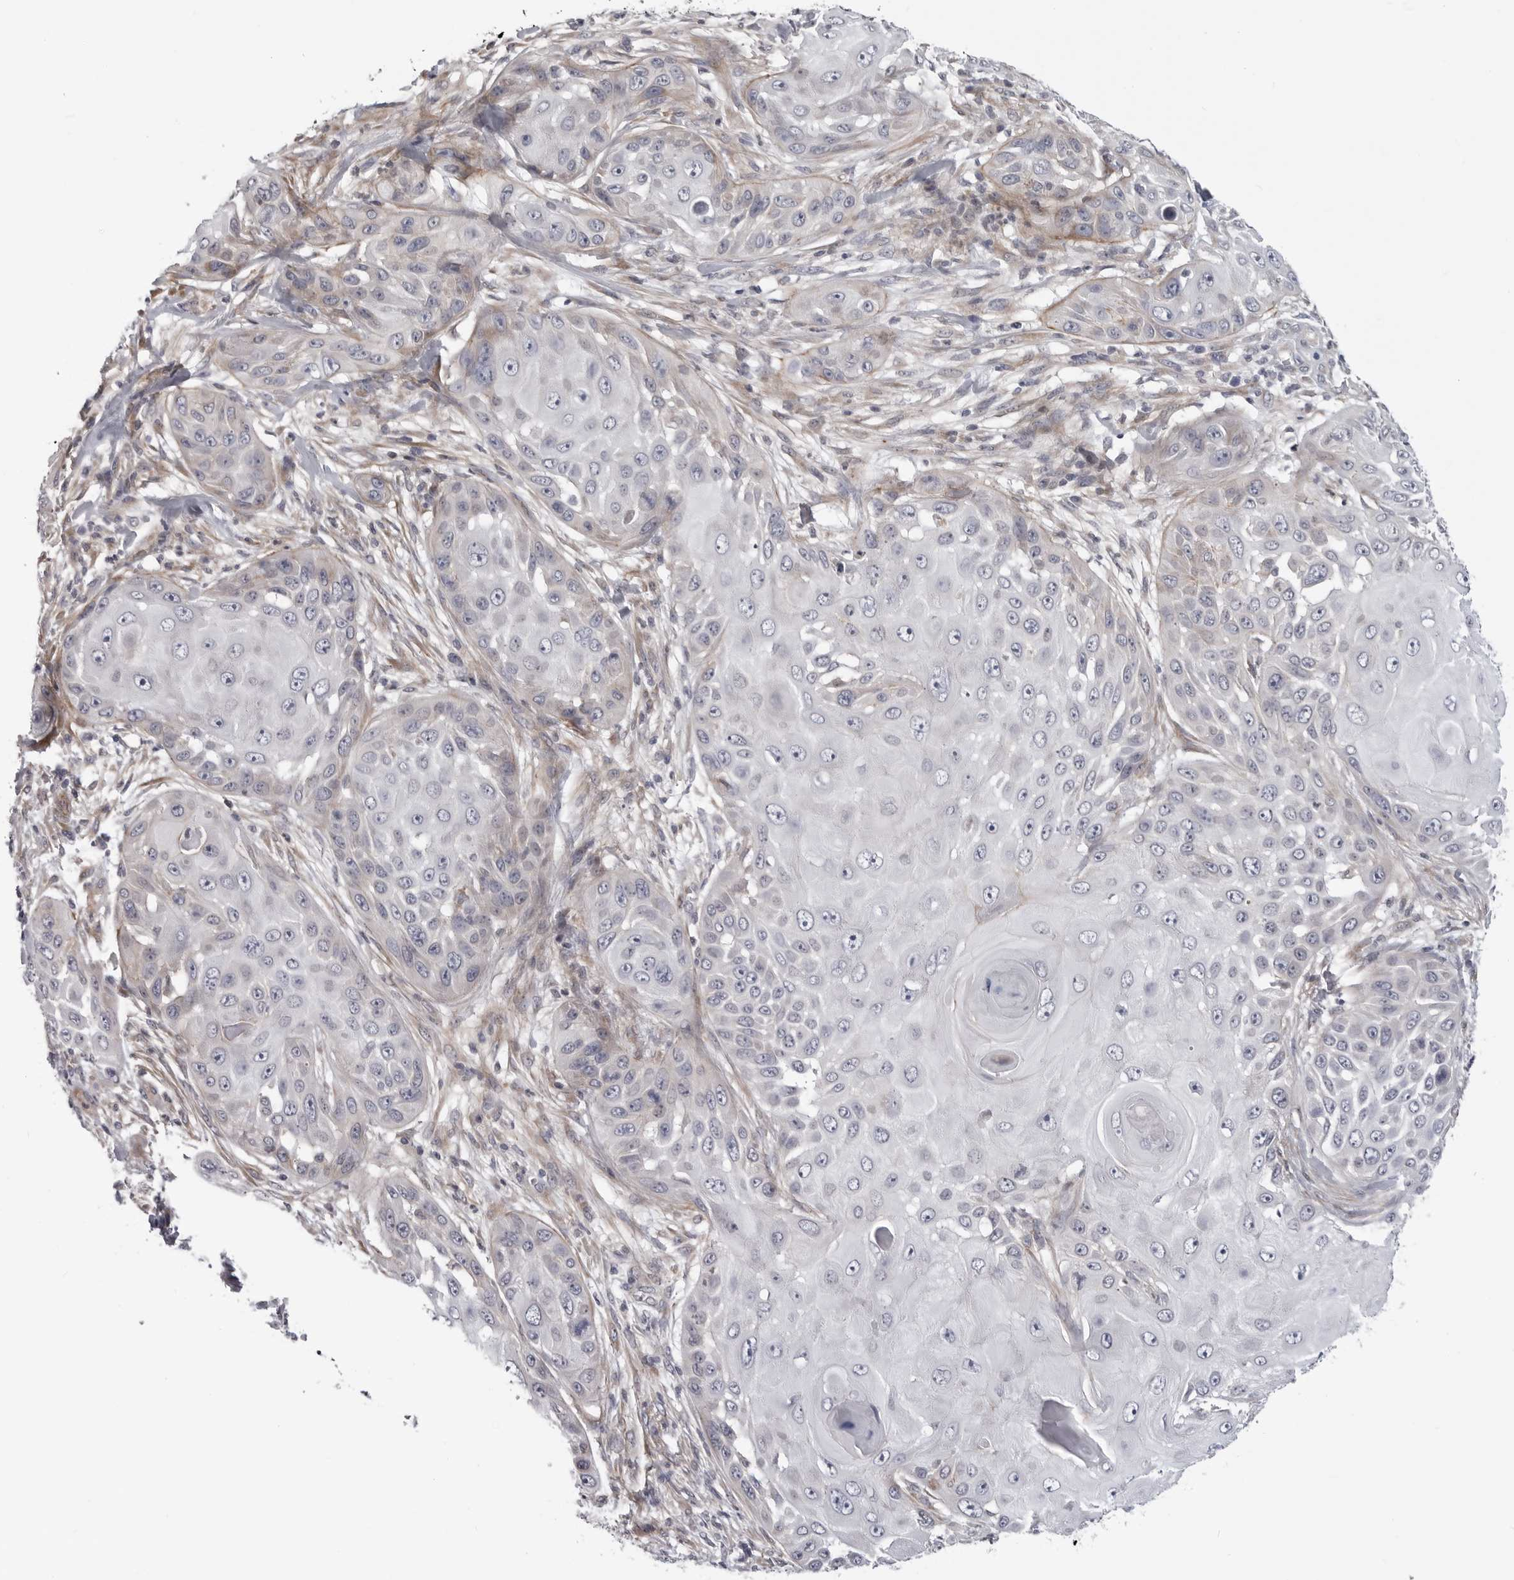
{"staining": {"intensity": "negative", "quantity": "none", "location": "none"}, "tissue": "skin cancer", "cell_type": "Tumor cells", "image_type": "cancer", "snomed": [{"axis": "morphology", "description": "Squamous cell carcinoma, NOS"}, {"axis": "topography", "description": "Skin"}], "caption": "A high-resolution image shows immunohistochemistry (IHC) staining of skin squamous cell carcinoma, which reveals no significant expression in tumor cells.", "gene": "SCP2", "patient": {"sex": "female", "age": 44}}